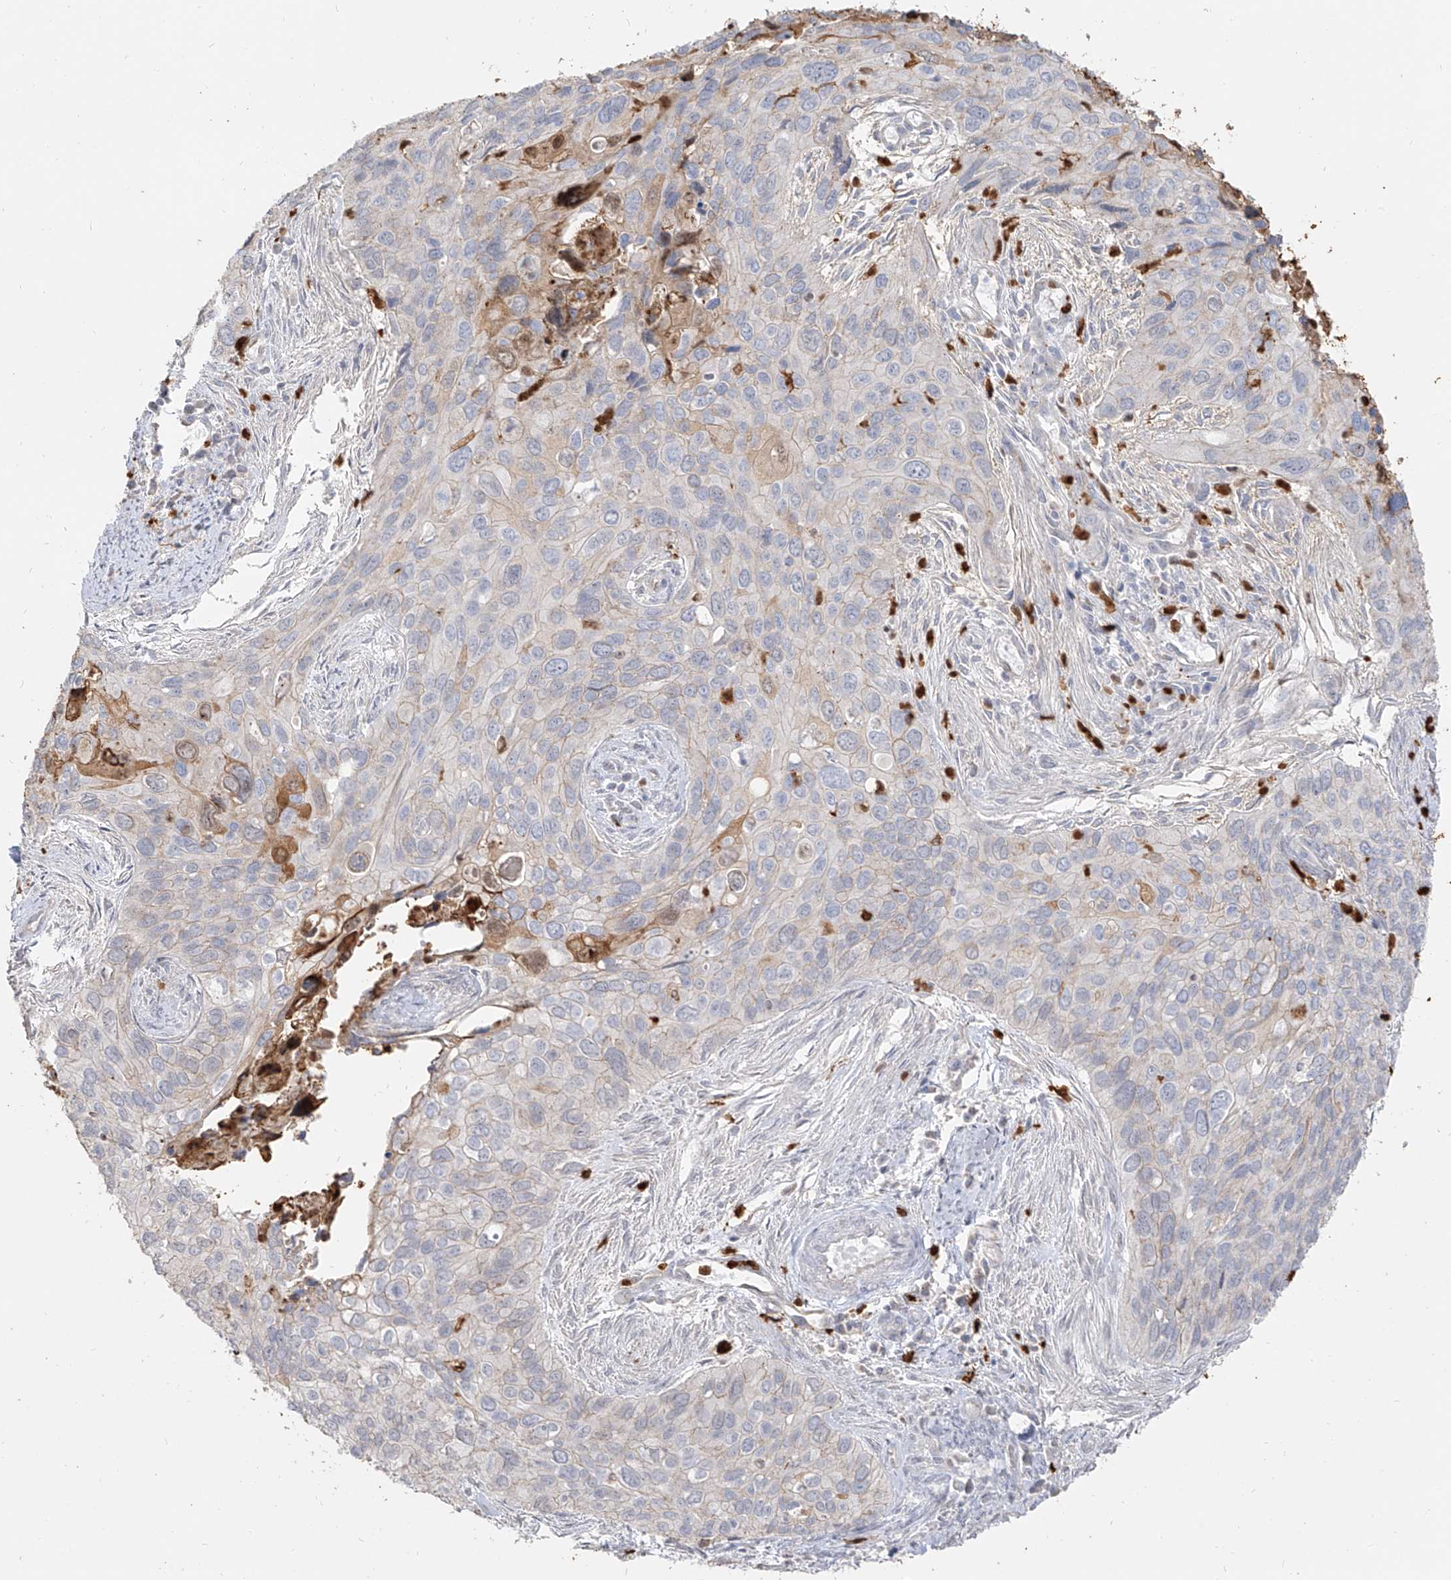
{"staining": {"intensity": "negative", "quantity": "none", "location": "none"}, "tissue": "cervical cancer", "cell_type": "Tumor cells", "image_type": "cancer", "snomed": [{"axis": "morphology", "description": "Squamous cell carcinoma, NOS"}, {"axis": "topography", "description": "Cervix"}], "caption": "IHC photomicrograph of neoplastic tissue: human cervical squamous cell carcinoma stained with DAB (3,3'-diaminobenzidine) exhibits no significant protein staining in tumor cells.", "gene": "ZNF227", "patient": {"sex": "female", "age": 55}}